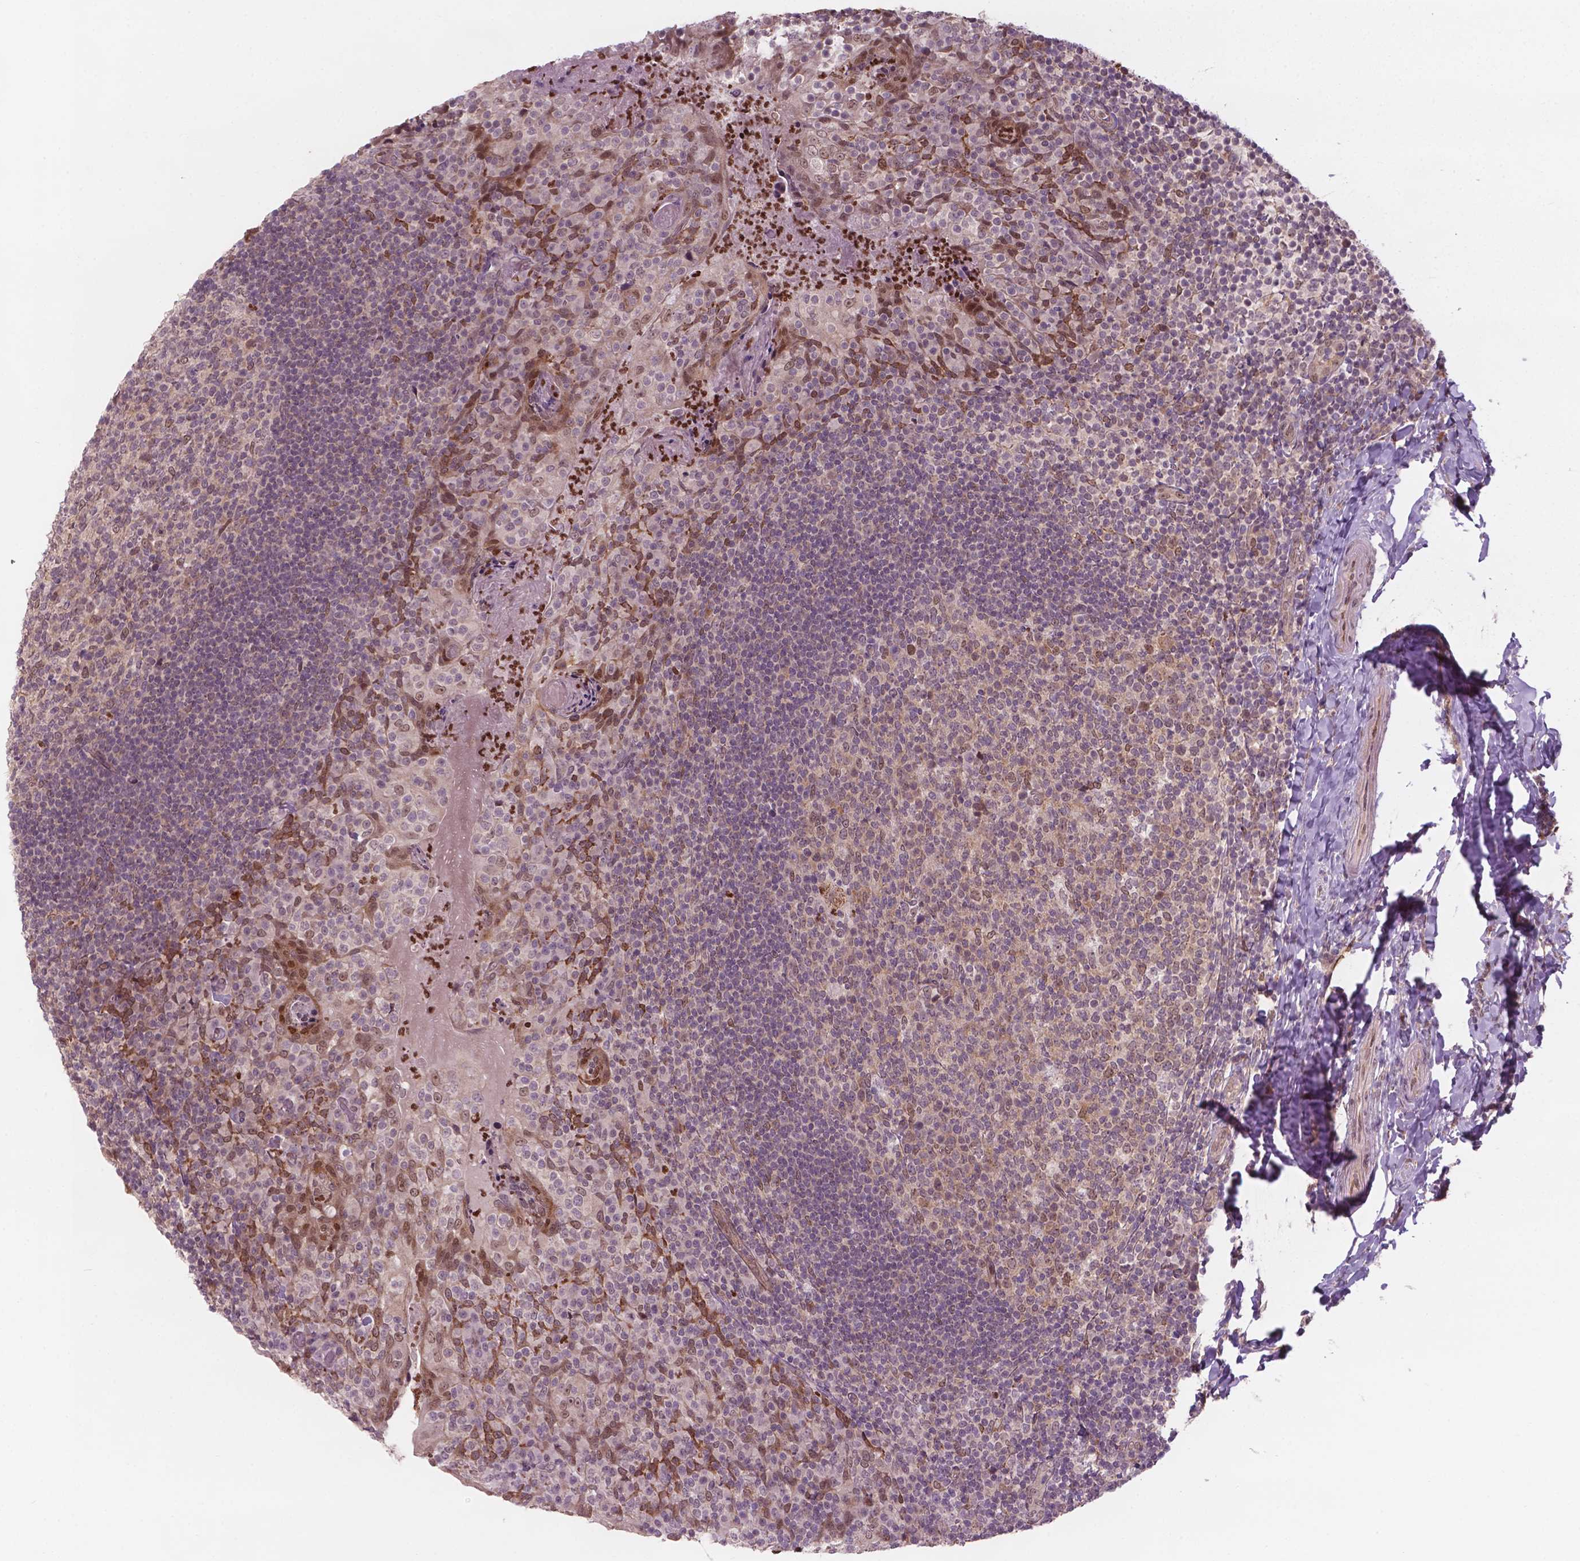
{"staining": {"intensity": "moderate", "quantity": "<25%", "location": "nuclear"}, "tissue": "tonsil", "cell_type": "Germinal center cells", "image_type": "normal", "snomed": [{"axis": "morphology", "description": "Normal tissue, NOS"}, {"axis": "topography", "description": "Tonsil"}], "caption": "High-power microscopy captured an immunohistochemistry (IHC) photomicrograph of normal tonsil, revealing moderate nuclear staining in about <25% of germinal center cells. (brown staining indicates protein expression, while blue staining denotes nuclei).", "gene": "NFAT5", "patient": {"sex": "female", "age": 10}}